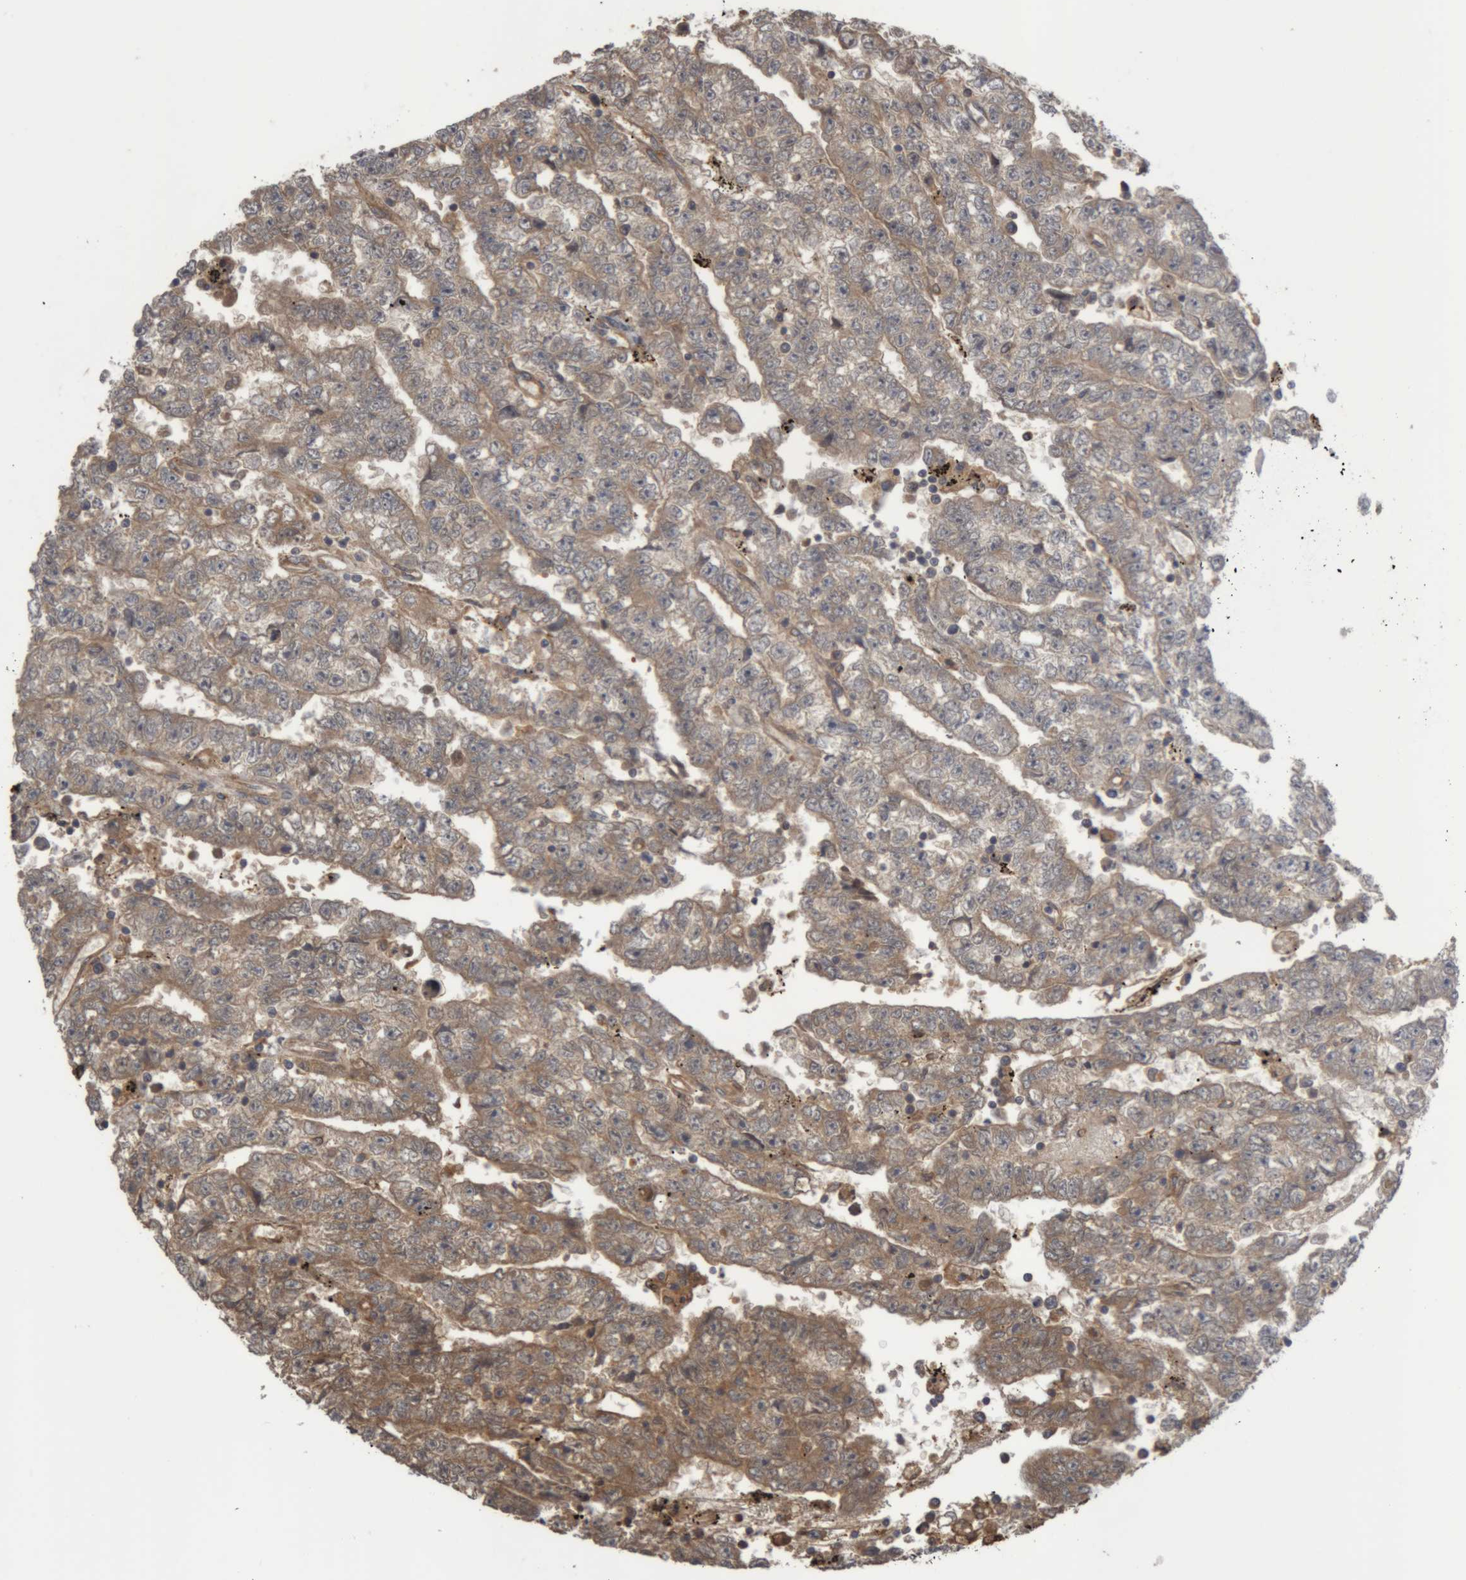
{"staining": {"intensity": "weak", "quantity": ">75%", "location": "cytoplasmic/membranous"}, "tissue": "testis cancer", "cell_type": "Tumor cells", "image_type": "cancer", "snomed": [{"axis": "morphology", "description": "Carcinoma, Embryonal, NOS"}, {"axis": "topography", "description": "Testis"}], "caption": "Testis embryonal carcinoma tissue displays weak cytoplasmic/membranous expression in about >75% of tumor cells", "gene": "TMED7", "patient": {"sex": "male", "age": 25}}